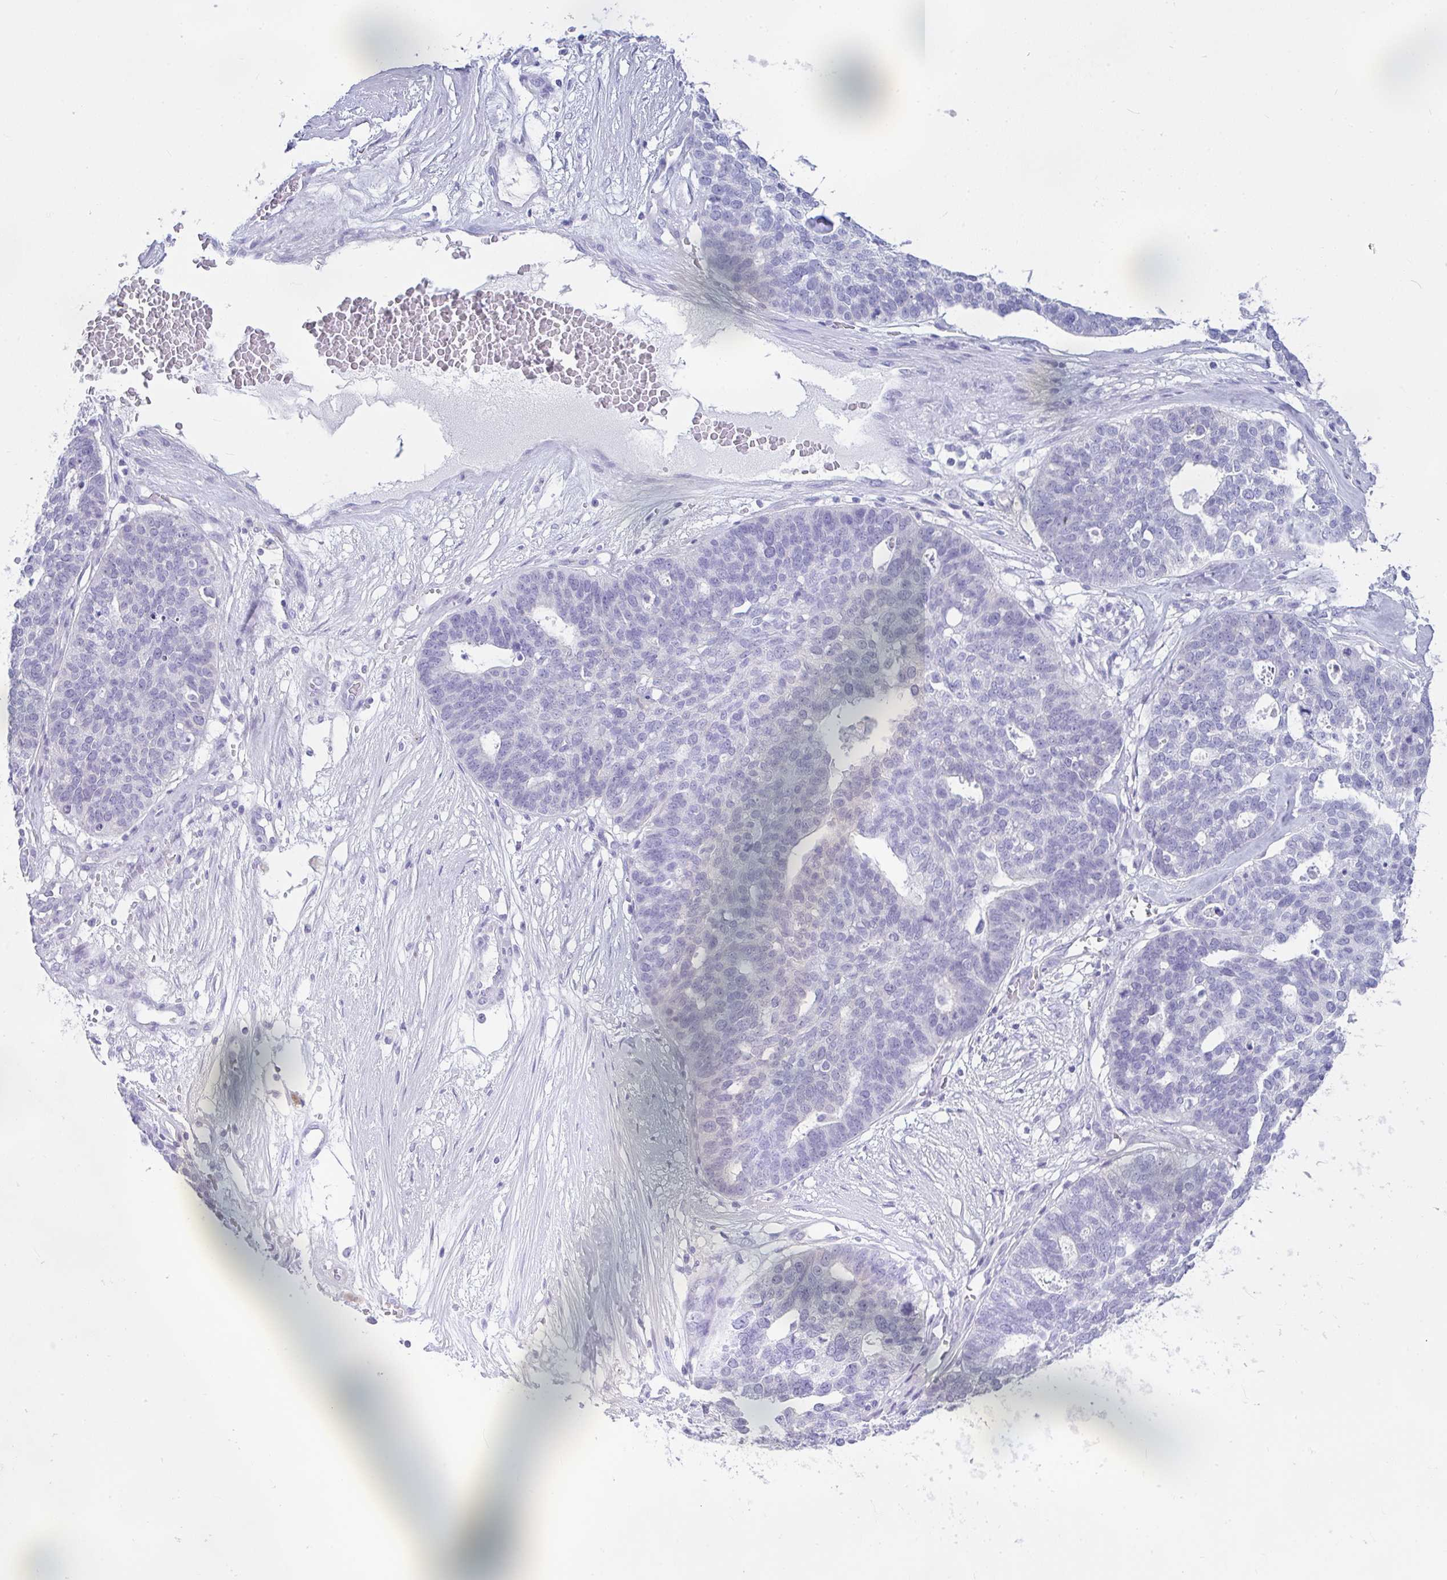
{"staining": {"intensity": "negative", "quantity": "none", "location": "none"}, "tissue": "ovarian cancer", "cell_type": "Tumor cells", "image_type": "cancer", "snomed": [{"axis": "morphology", "description": "Cystadenocarcinoma, serous, NOS"}, {"axis": "topography", "description": "Ovary"}], "caption": "High magnification brightfield microscopy of serous cystadenocarcinoma (ovarian) stained with DAB (3,3'-diaminobenzidine) (brown) and counterstained with hematoxylin (blue): tumor cells show no significant staining.", "gene": "RASL10A", "patient": {"sex": "female", "age": 59}}